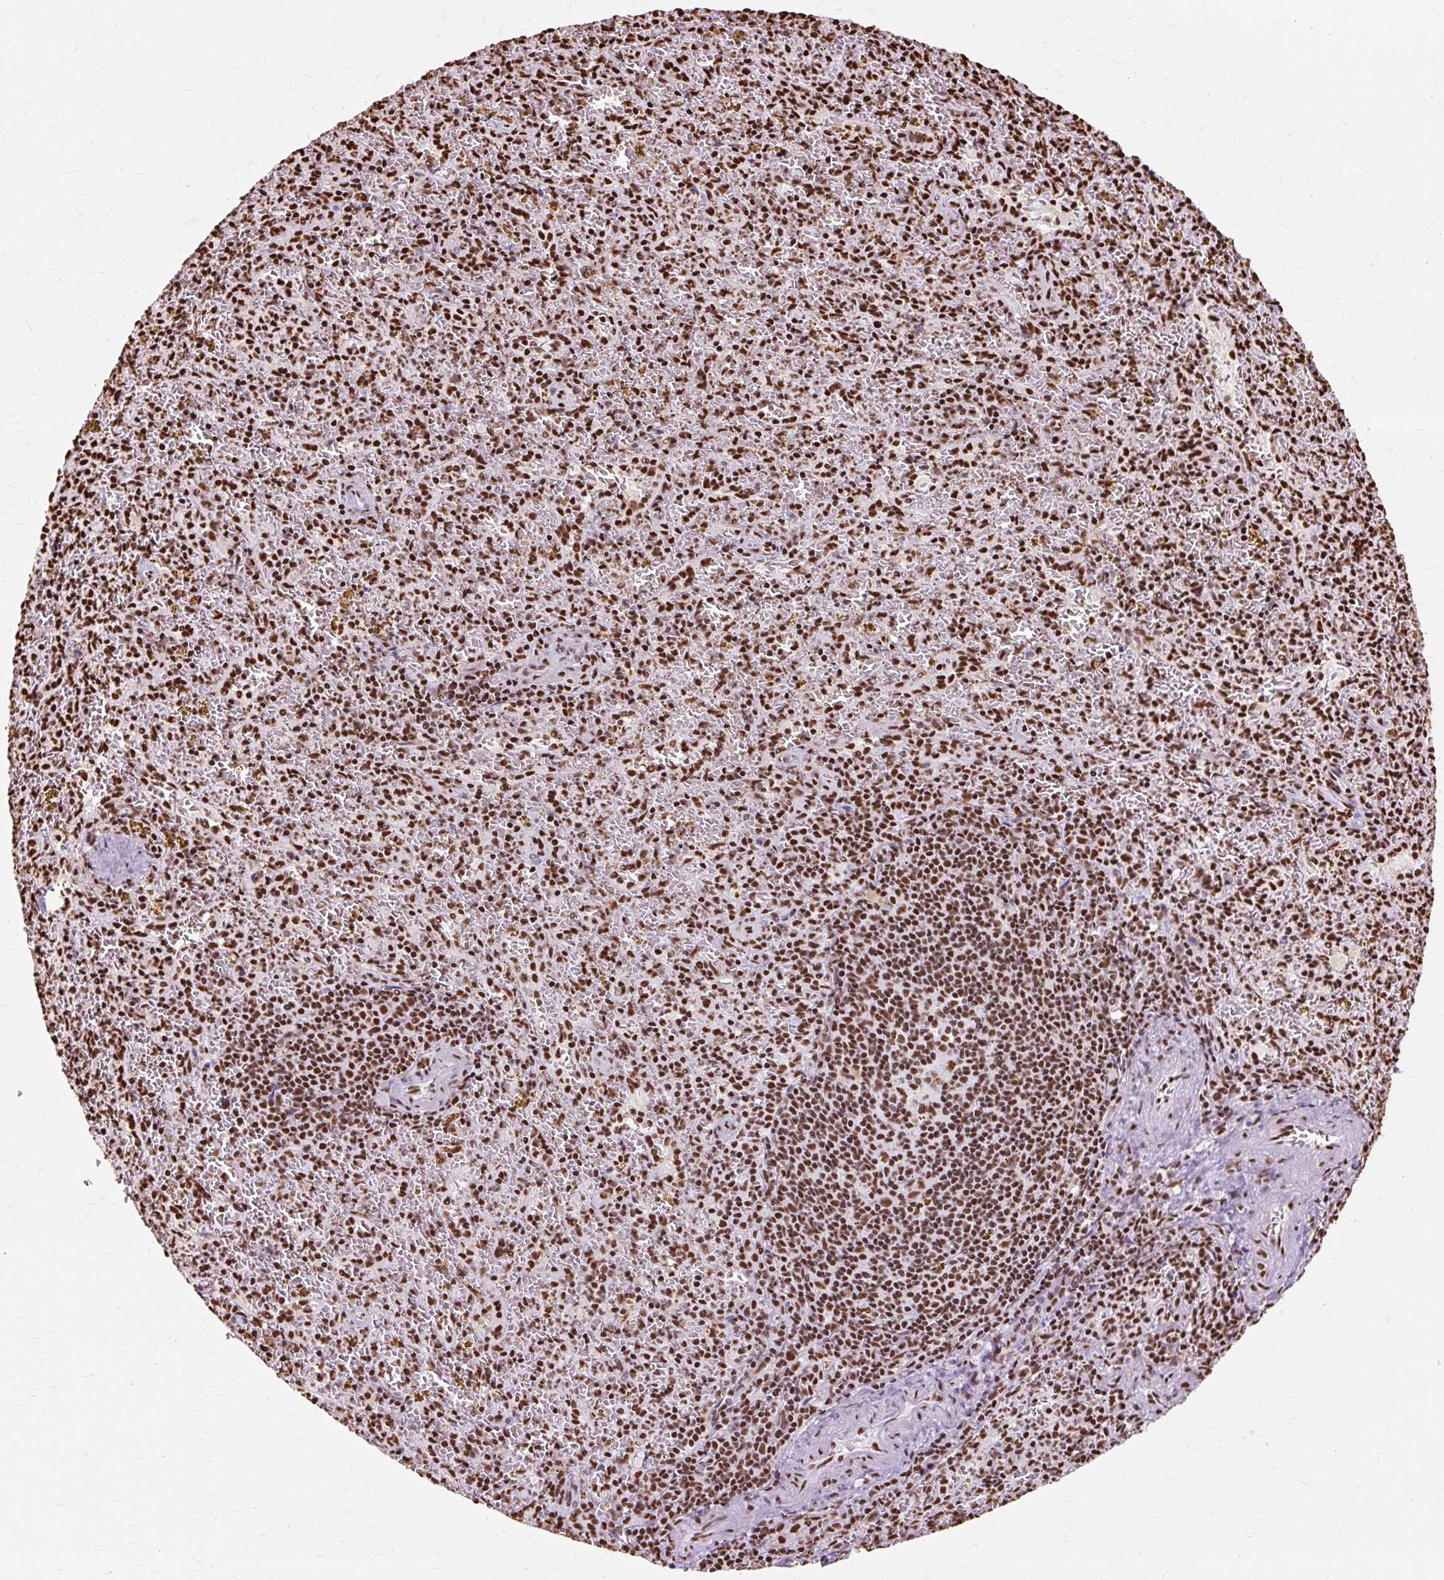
{"staining": {"intensity": "strong", "quantity": ">75%", "location": "nuclear"}, "tissue": "spleen", "cell_type": "Cells in red pulp", "image_type": "normal", "snomed": [{"axis": "morphology", "description": "Normal tissue, NOS"}, {"axis": "topography", "description": "Spleen"}], "caption": "Spleen stained for a protein exhibits strong nuclear positivity in cells in red pulp. The protein is stained brown, and the nuclei are stained in blue (DAB (3,3'-diaminobenzidine) IHC with brightfield microscopy, high magnification).", "gene": "XRCC6", "patient": {"sex": "male", "age": 57}}